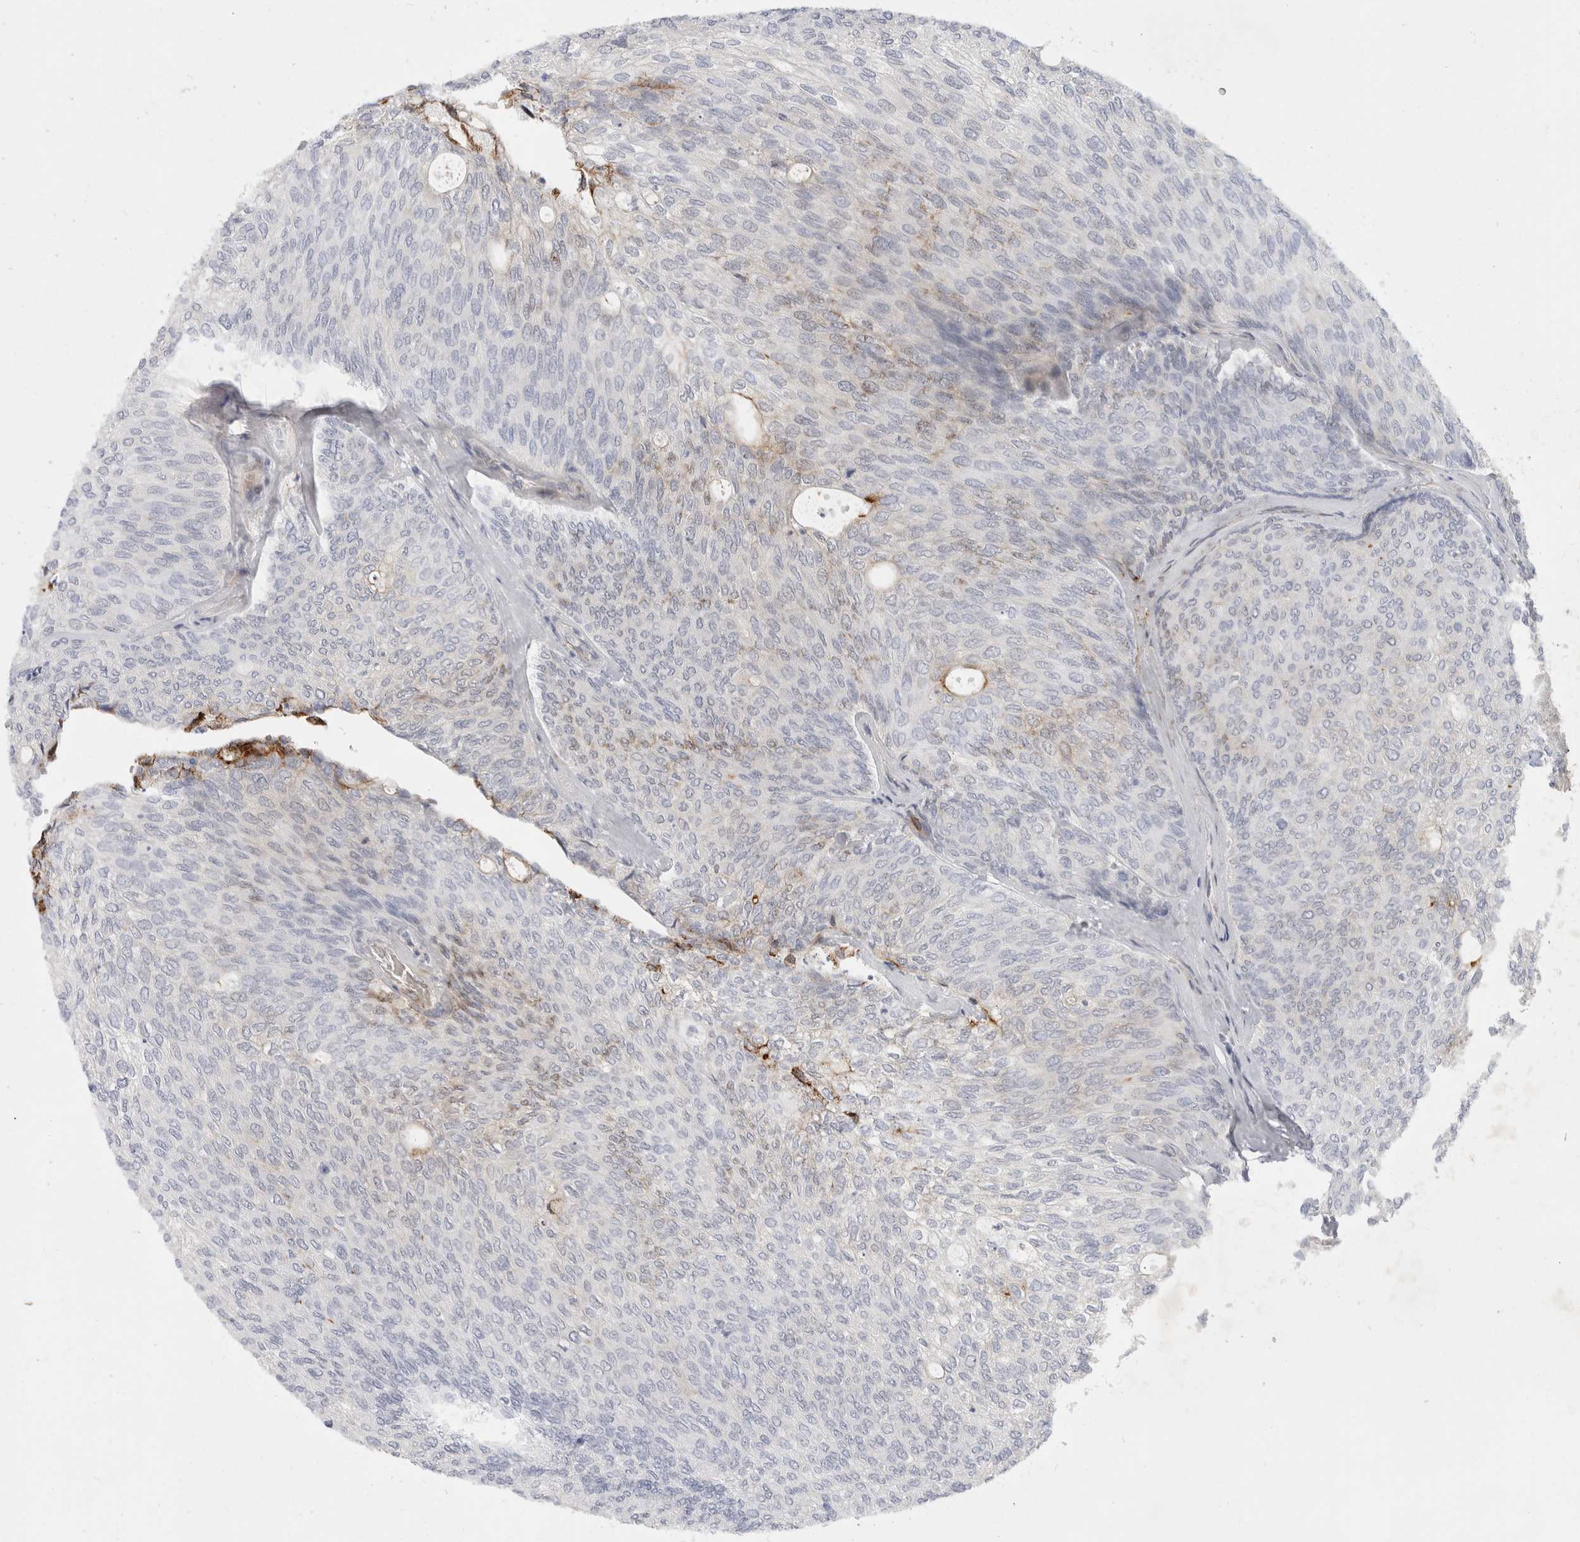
{"staining": {"intensity": "strong", "quantity": "<25%", "location": "cytoplasmic/membranous"}, "tissue": "urothelial cancer", "cell_type": "Tumor cells", "image_type": "cancer", "snomed": [{"axis": "morphology", "description": "Urothelial carcinoma, Low grade"}, {"axis": "topography", "description": "Urinary bladder"}], "caption": "Protein expression analysis of human low-grade urothelial carcinoma reveals strong cytoplasmic/membranous staining in about <25% of tumor cells.", "gene": "TOM1L2", "patient": {"sex": "female", "age": 79}}